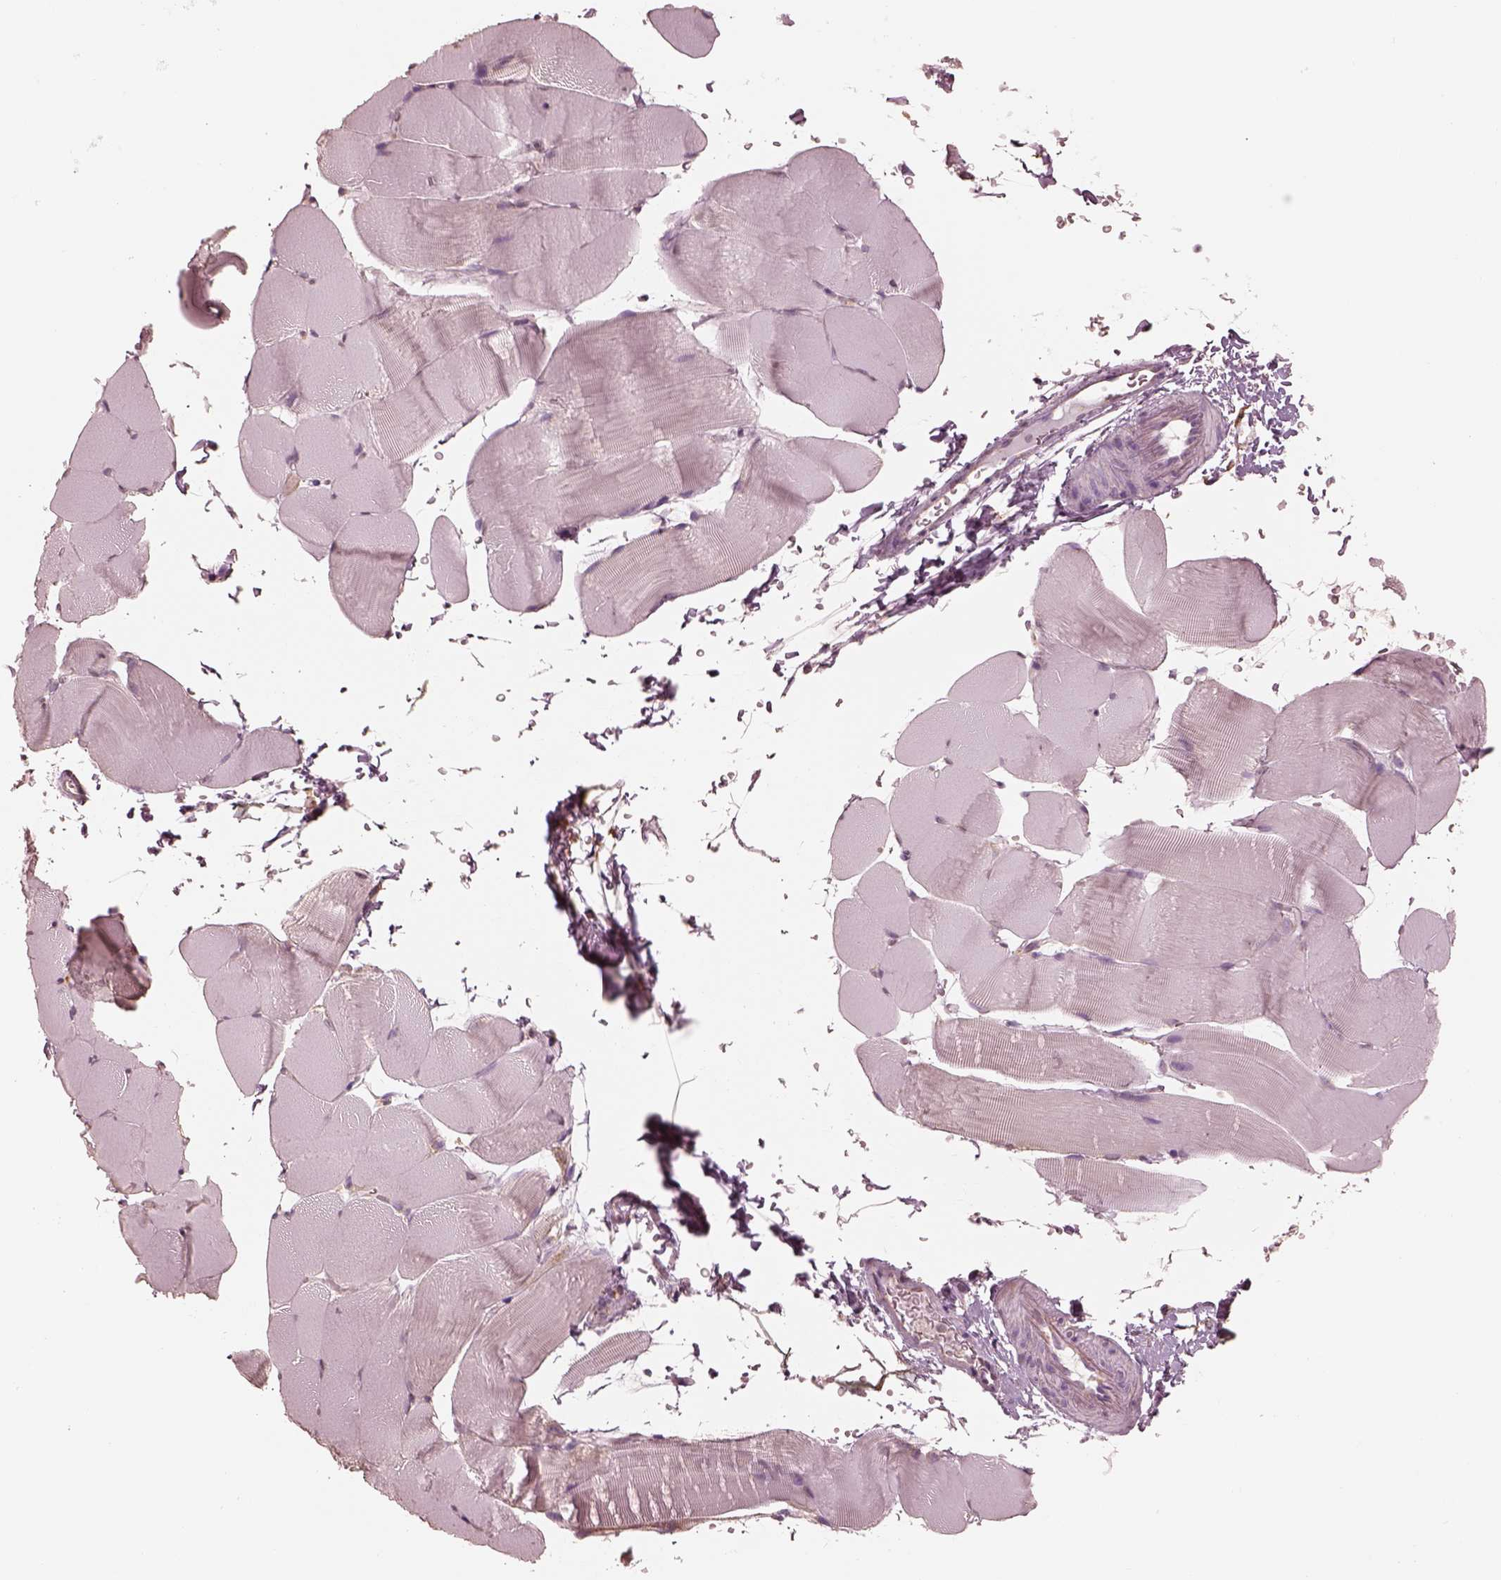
{"staining": {"intensity": "negative", "quantity": "none", "location": "none"}, "tissue": "skeletal muscle", "cell_type": "Myocytes", "image_type": "normal", "snomed": [{"axis": "morphology", "description": "Normal tissue, NOS"}, {"axis": "topography", "description": "Skeletal muscle"}], "caption": "The photomicrograph reveals no significant positivity in myocytes of skeletal muscle.", "gene": "ENTPD6", "patient": {"sex": "female", "age": 37}}